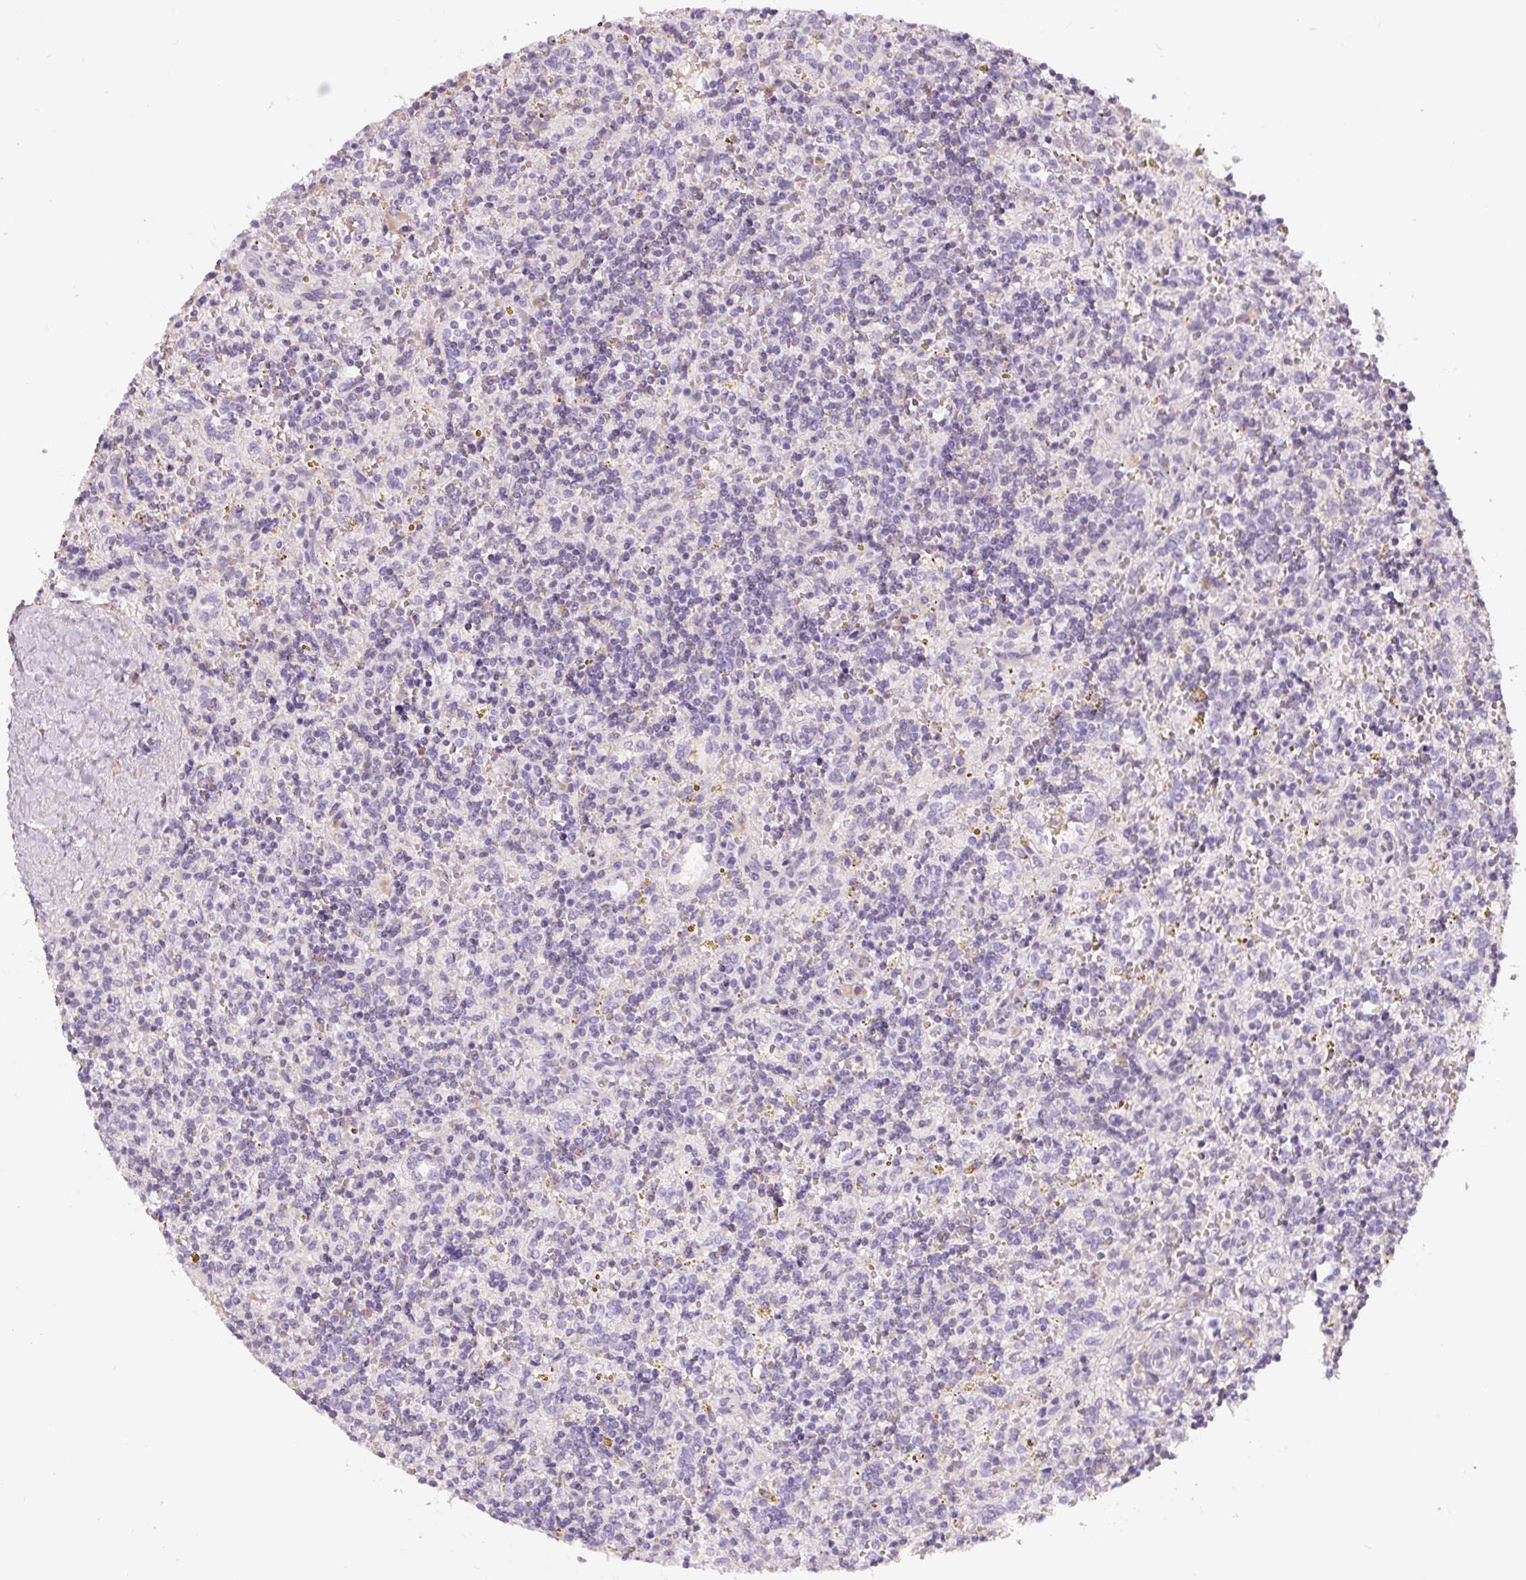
{"staining": {"intensity": "negative", "quantity": "none", "location": "none"}, "tissue": "lymphoma", "cell_type": "Tumor cells", "image_type": "cancer", "snomed": [{"axis": "morphology", "description": "Malignant lymphoma, non-Hodgkin's type, Low grade"}, {"axis": "topography", "description": "Spleen"}], "caption": "High magnification brightfield microscopy of malignant lymphoma, non-Hodgkin's type (low-grade) stained with DAB (brown) and counterstained with hematoxylin (blue): tumor cells show no significant expression.", "gene": "PWWP3B", "patient": {"sex": "male", "age": 67}}